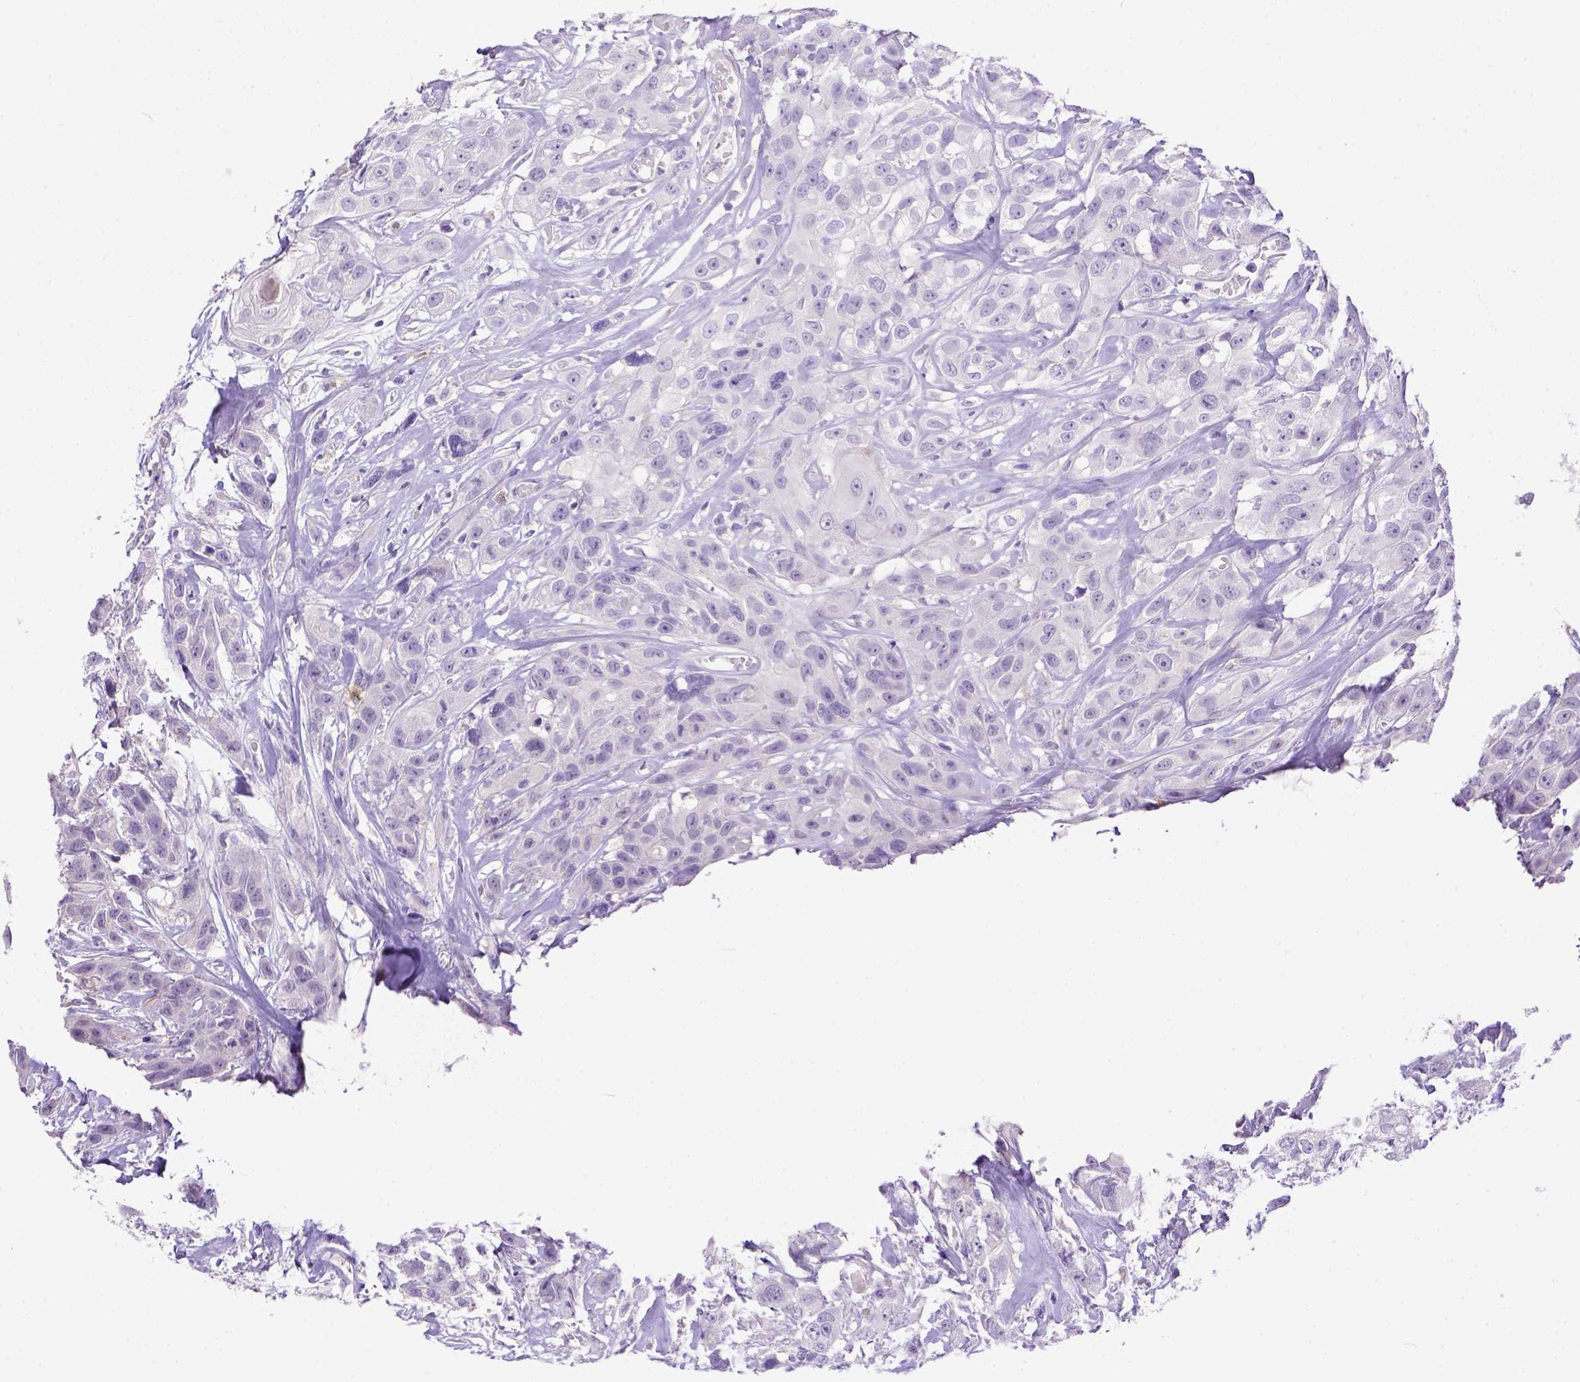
{"staining": {"intensity": "negative", "quantity": "none", "location": "none"}, "tissue": "head and neck cancer", "cell_type": "Tumor cells", "image_type": "cancer", "snomed": [{"axis": "morphology", "description": "Squamous cell carcinoma, NOS"}, {"axis": "topography", "description": "Head-Neck"}], "caption": "DAB (3,3'-diaminobenzidine) immunohistochemical staining of human squamous cell carcinoma (head and neck) shows no significant staining in tumor cells. (DAB IHC, high magnification).", "gene": "KIT", "patient": {"sex": "male", "age": 57}}